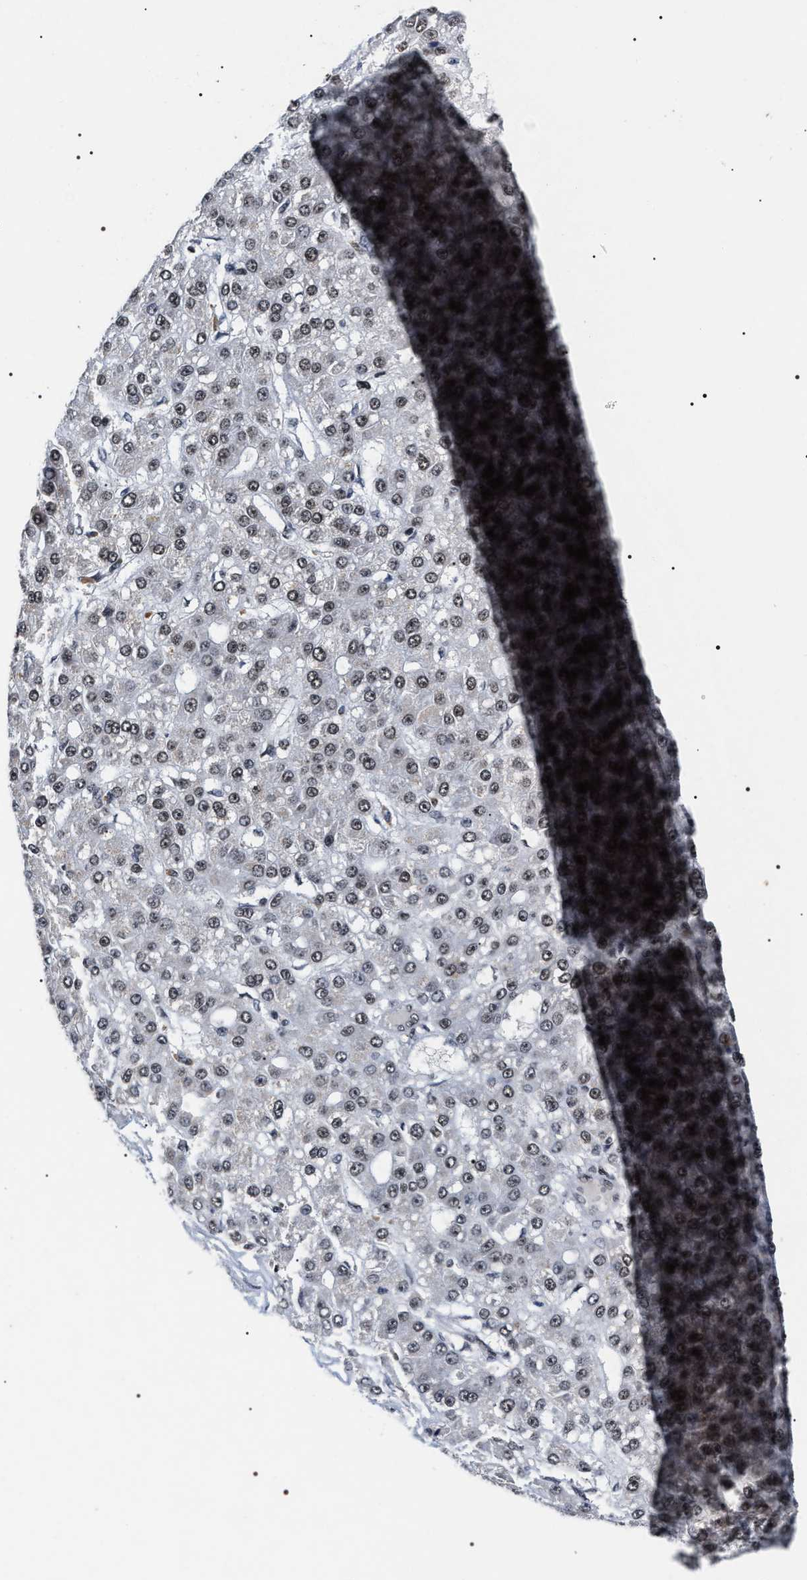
{"staining": {"intensity": "moderate", "quantity": ">75%", "location": "nuclear"}, "tissue": "liver cancer", "cell_type": "Tumor cells", "image_type": "cancer", "snomed": [{"axis": "morphology", "description": "Carcinoma, Hepatocellular, NOS"}, {"axis": "topography", "description": "Liver"}], "caption": "A medium amount of moderate nuclear staining is identified in about >75% of tumor cells in liver cancer tissue.", "gene": "RRP1B", "patient": {"sex": "male", "age": 67}}